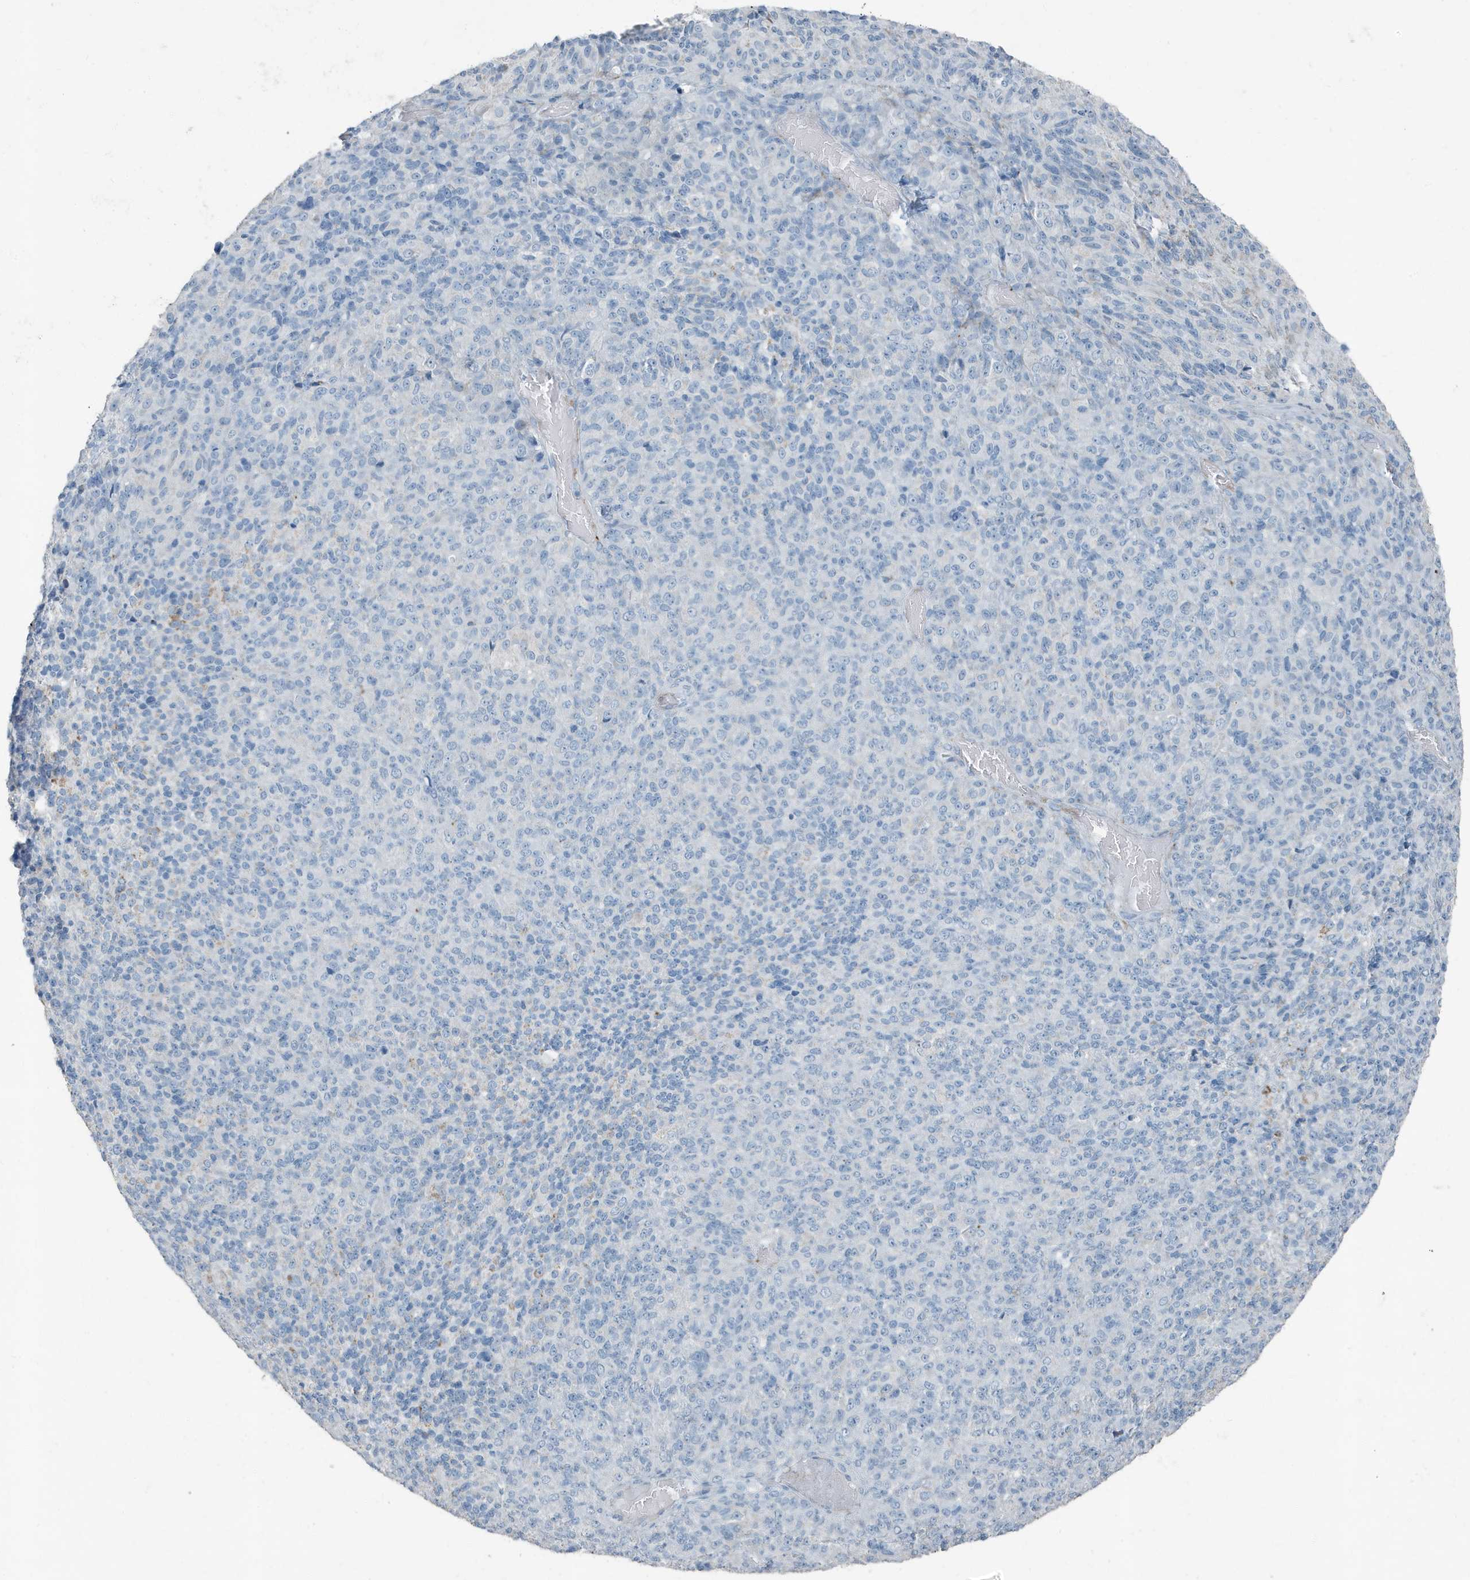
{"staining": {"intensity": "negative", "quantity": "none", "location": "none"}, "tissue": "melanoma", "cell_type": "Tumor cells", "image_type": "cancer", "snomed": [{"axis": "morphology", "description": "Malignant melanoma, Metastatic site"}, {"axis": "topography", "description": "Brain"}], "caption": "The histopathology image demonstrates no staining of tumor cells in melanoma.", "gene": "FAM162A", "patient": {"sex": "female", "age": 56}}